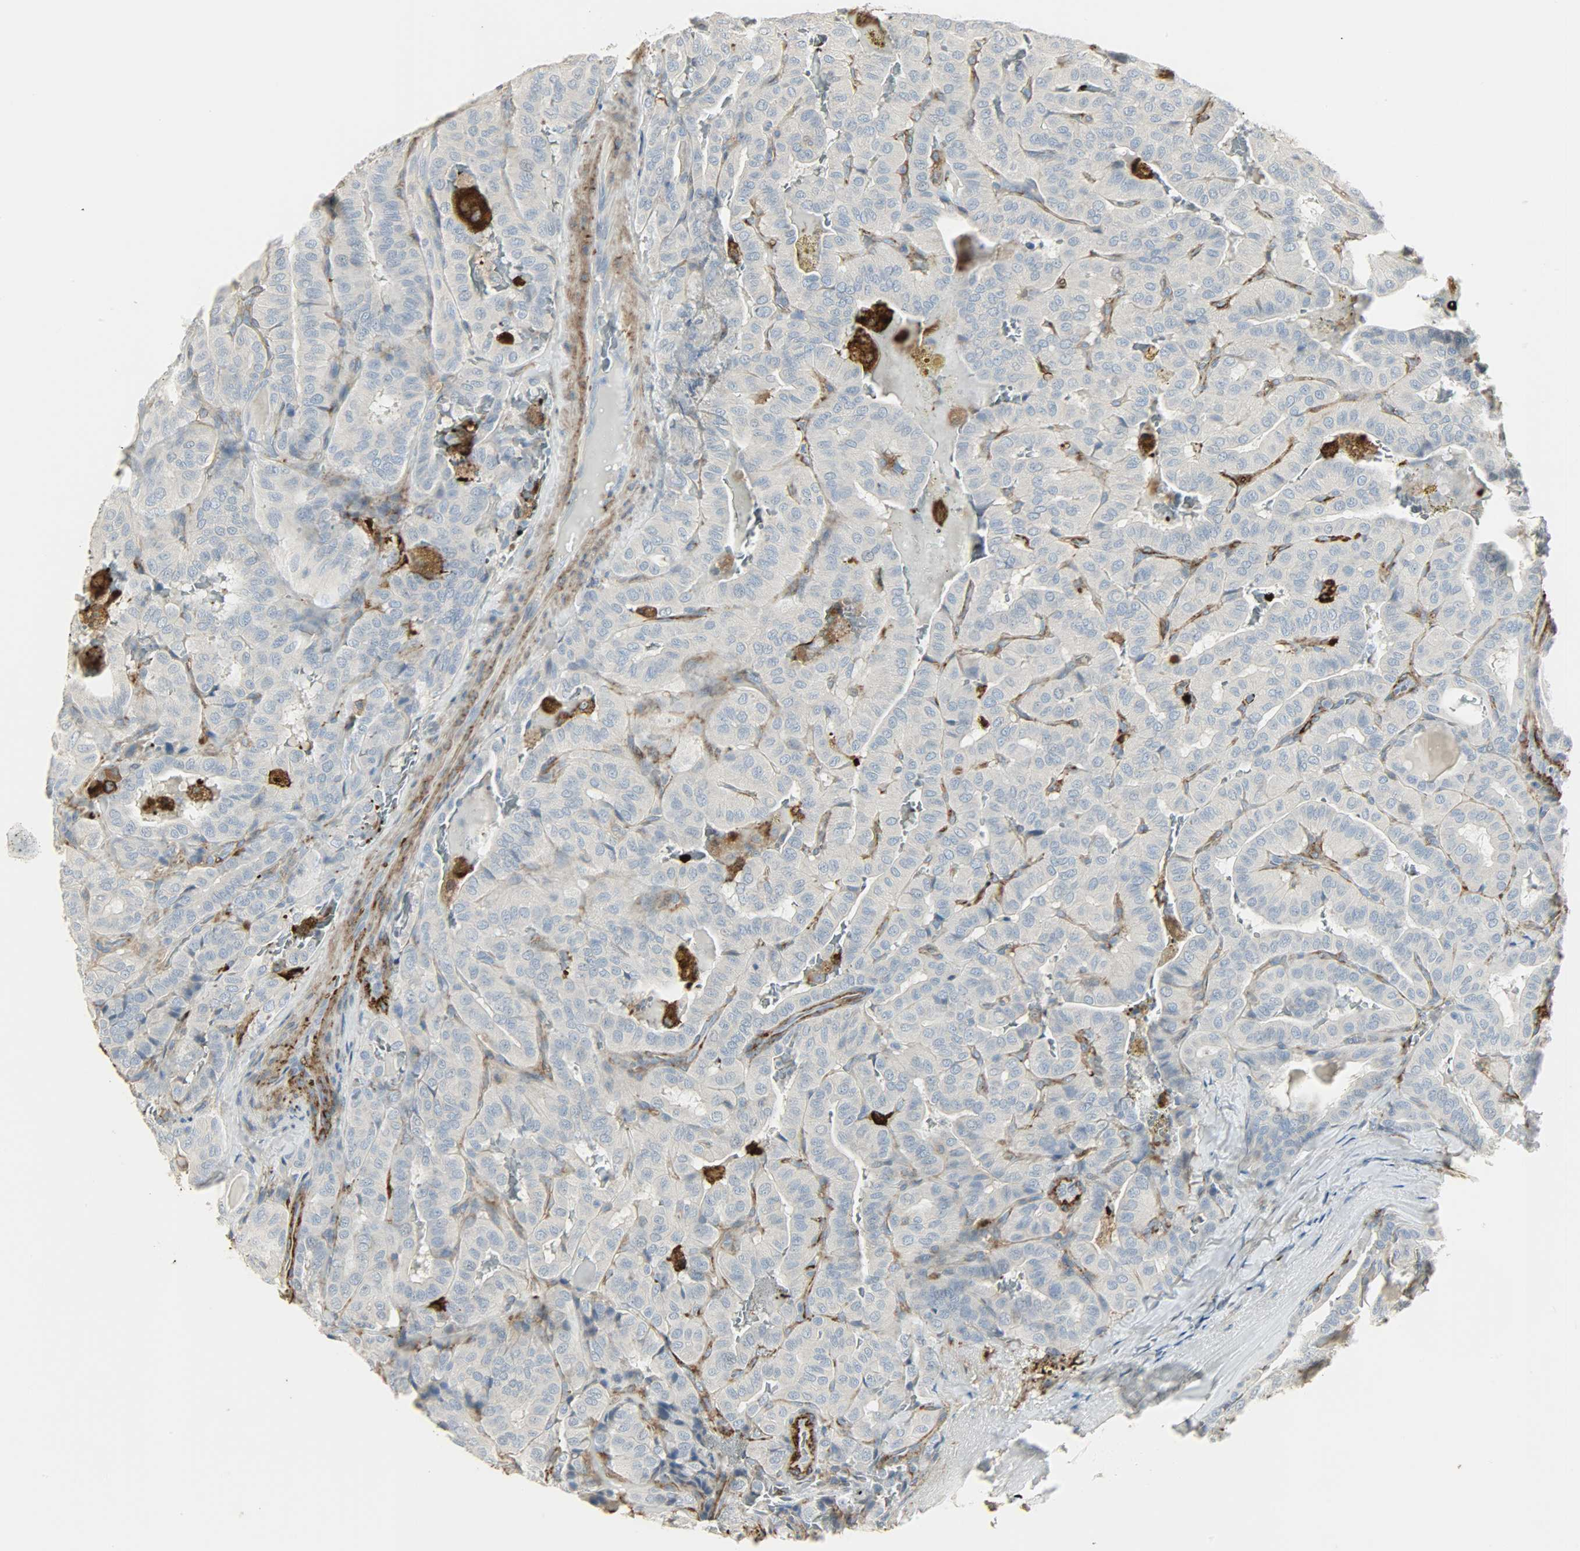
{"staining": {"intensity": "negative", "quantity": "none", "location": "none"}, "tissue": "thyroid cancer", "cell_type": "Tumor cells", "image_type": "cancer", "snomed": [{"axis": "morphology", "description": "Papillary adenocarcinoma, NOS"}, {"axis": "topography", "description": "Thyroid gland"}], "caption": "DAB immunohistochemical staining of thyroid cancer (papillary adenocarcinoma) shows no significant staining in tumor cells.", "gene": "ENPEP", "patient": {"sex": "male", "age": 77}}